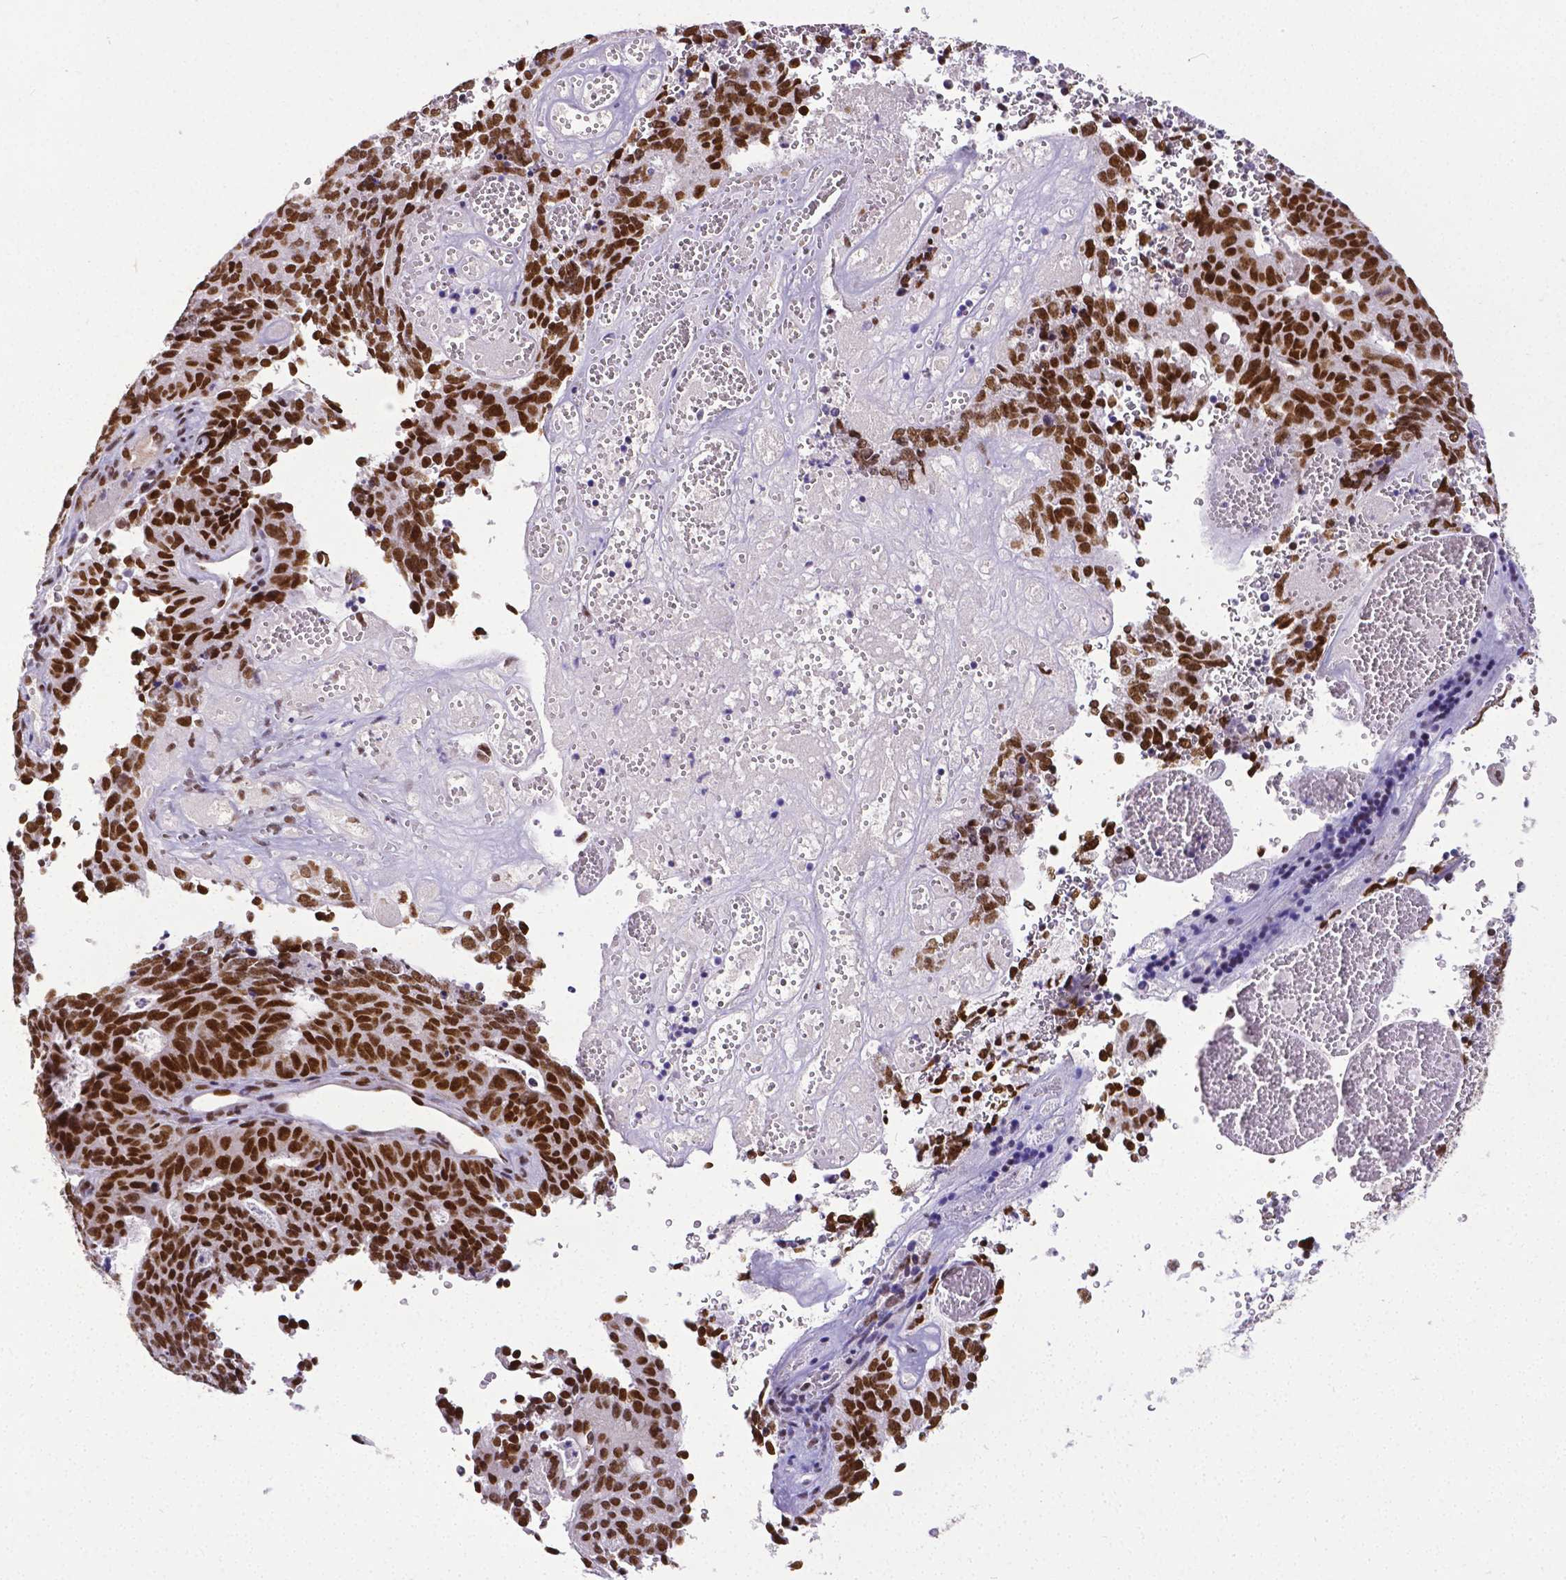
{"staining": {"intensity": "strong", "quantity": ">75%", "location": "nuclear"}, "tissue": "cervical cancer", "cell_type": "Tumor cells", "image_type": "cancer", "snomed": [{"axis": "morphology", "description": "Adenocarcinoma, NOS"}, {"axis": "topography", "description": "Cervix"}], "caption": "Adenocarcinoma (cervical) was stained to show a protein in brown. There is high levels of strong nuclear expression in approximately >75% of tumor cells. Using DAB (brown) and hematoxylin (blue) stains, captured at high magnification using brightfield microscopy.", "gene": "REST", "patient": {"sex": "female", "age": 38}}